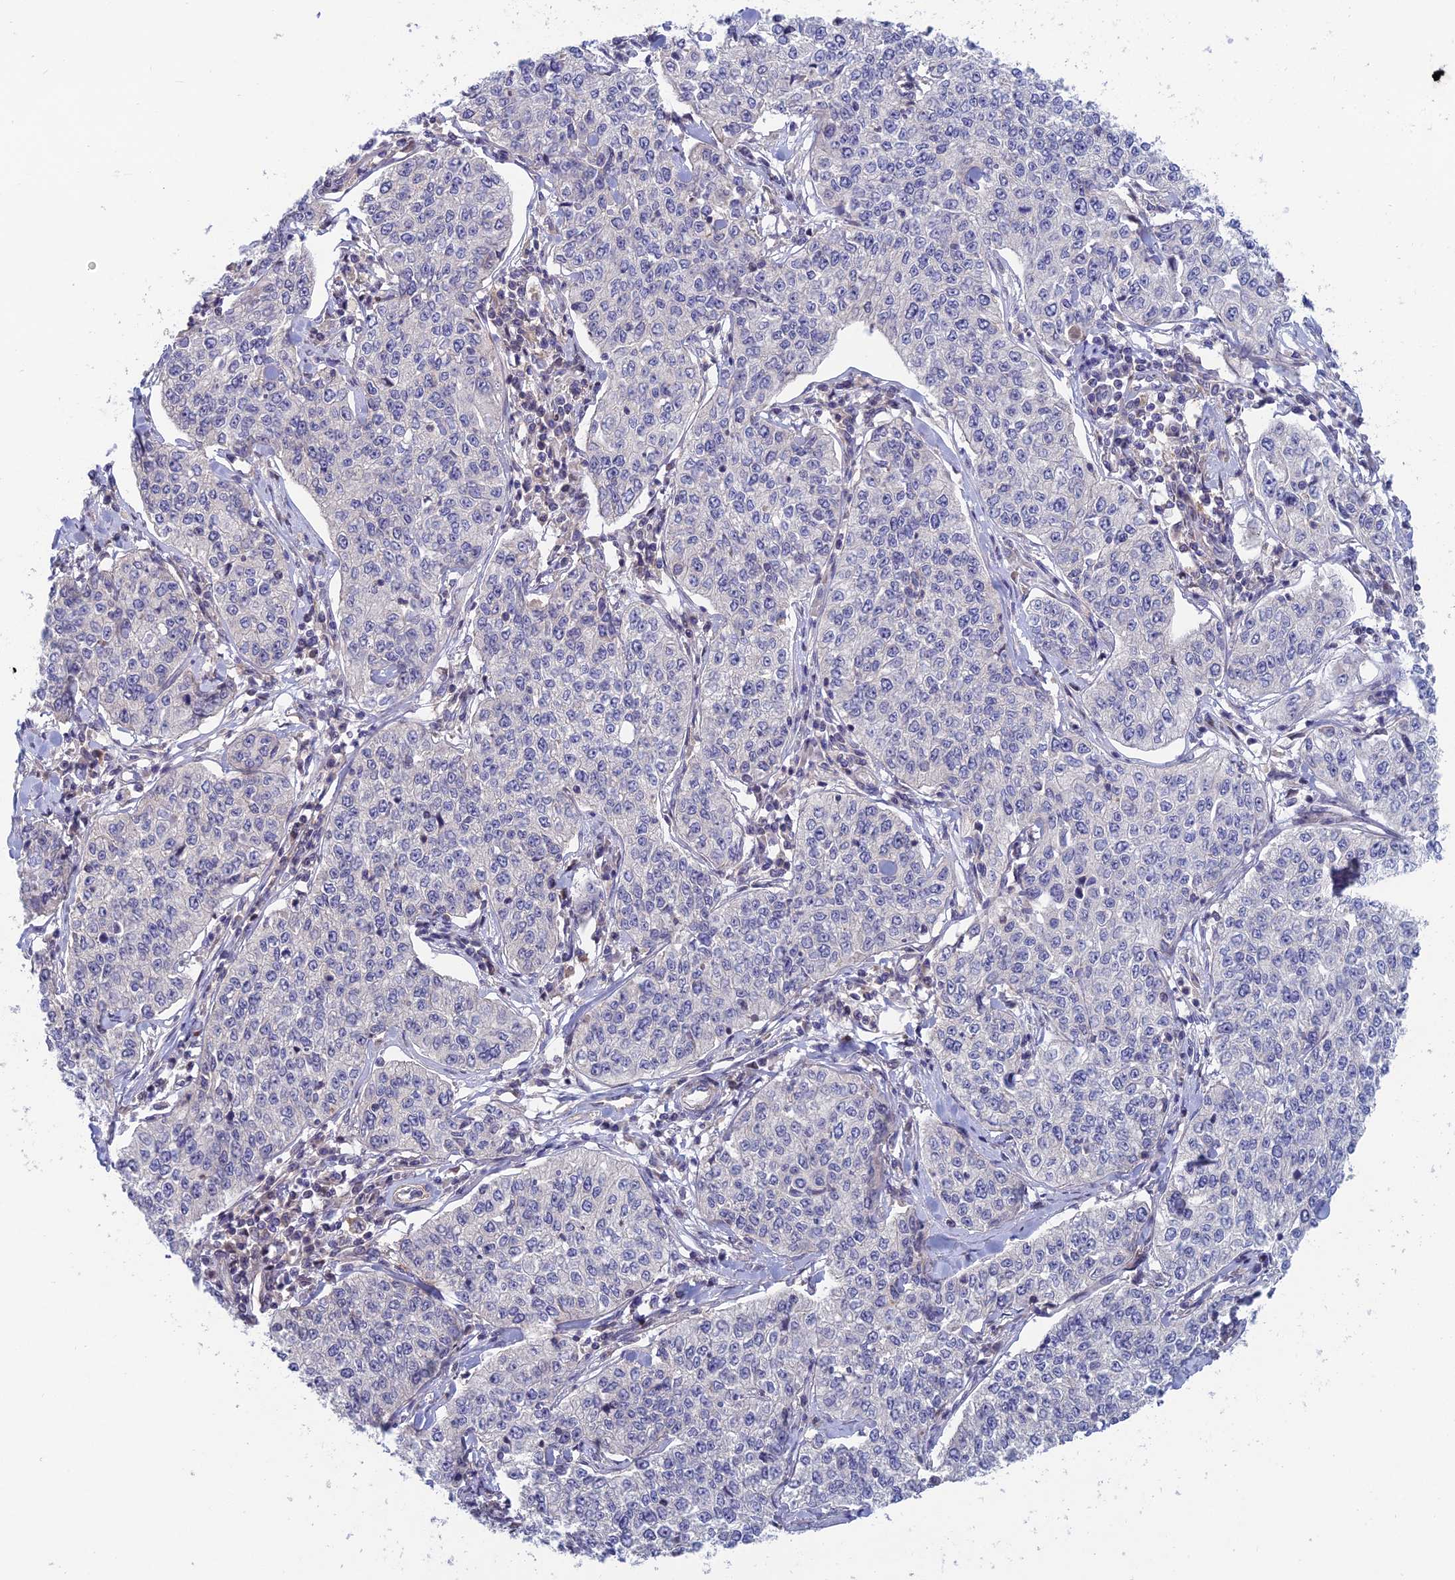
{"staining": {"intensity": "negative", "quantity": "none", "location": "none"}, "tissue": "cervical cancer", "cell_type": "Tumor cells", "image_type": "cancer", "snomed": [{"axis": "morphology", "description": "Squamous cell carcinoma, NOS"}, {"axis": "topography", "description": "Cervix"}], "caption": "Tumor cells show no significant positivity in squamous cell carcinoma (cervical).", "gene": "USP37", "patient": {"sex": "female", "age": 35}}